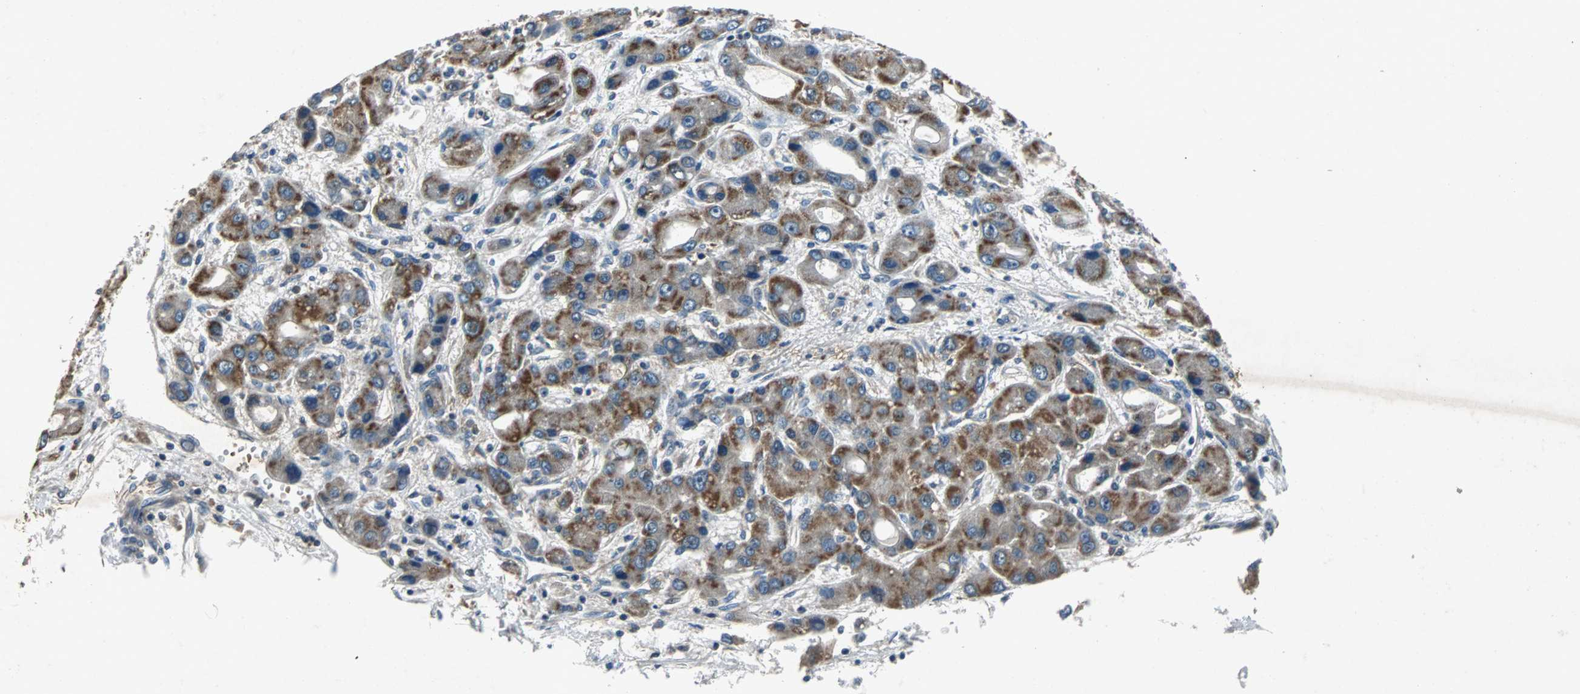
{"staining": {"intensity": "moderate", "quantity": ">75%", "location": "cytoplasmic/membranous"}, "tissue": "liver cancer", "cell_type": "Tumor cells", "image_type": "cancer", "snomed": [{"axis": "morphology", "description": "Carcinoma, Hepatocellular, NOS"}, {"axis": "topography", "description": "Liver"}], "caption": "Immunohistochemical staining of liver hepatocellular carcinoma displays moderate cytoplasmic/membranous protein expression in approximately >75% of tumor cells.", "gene": "SOS1", "patient": {"sex": "male", "age": 55}}